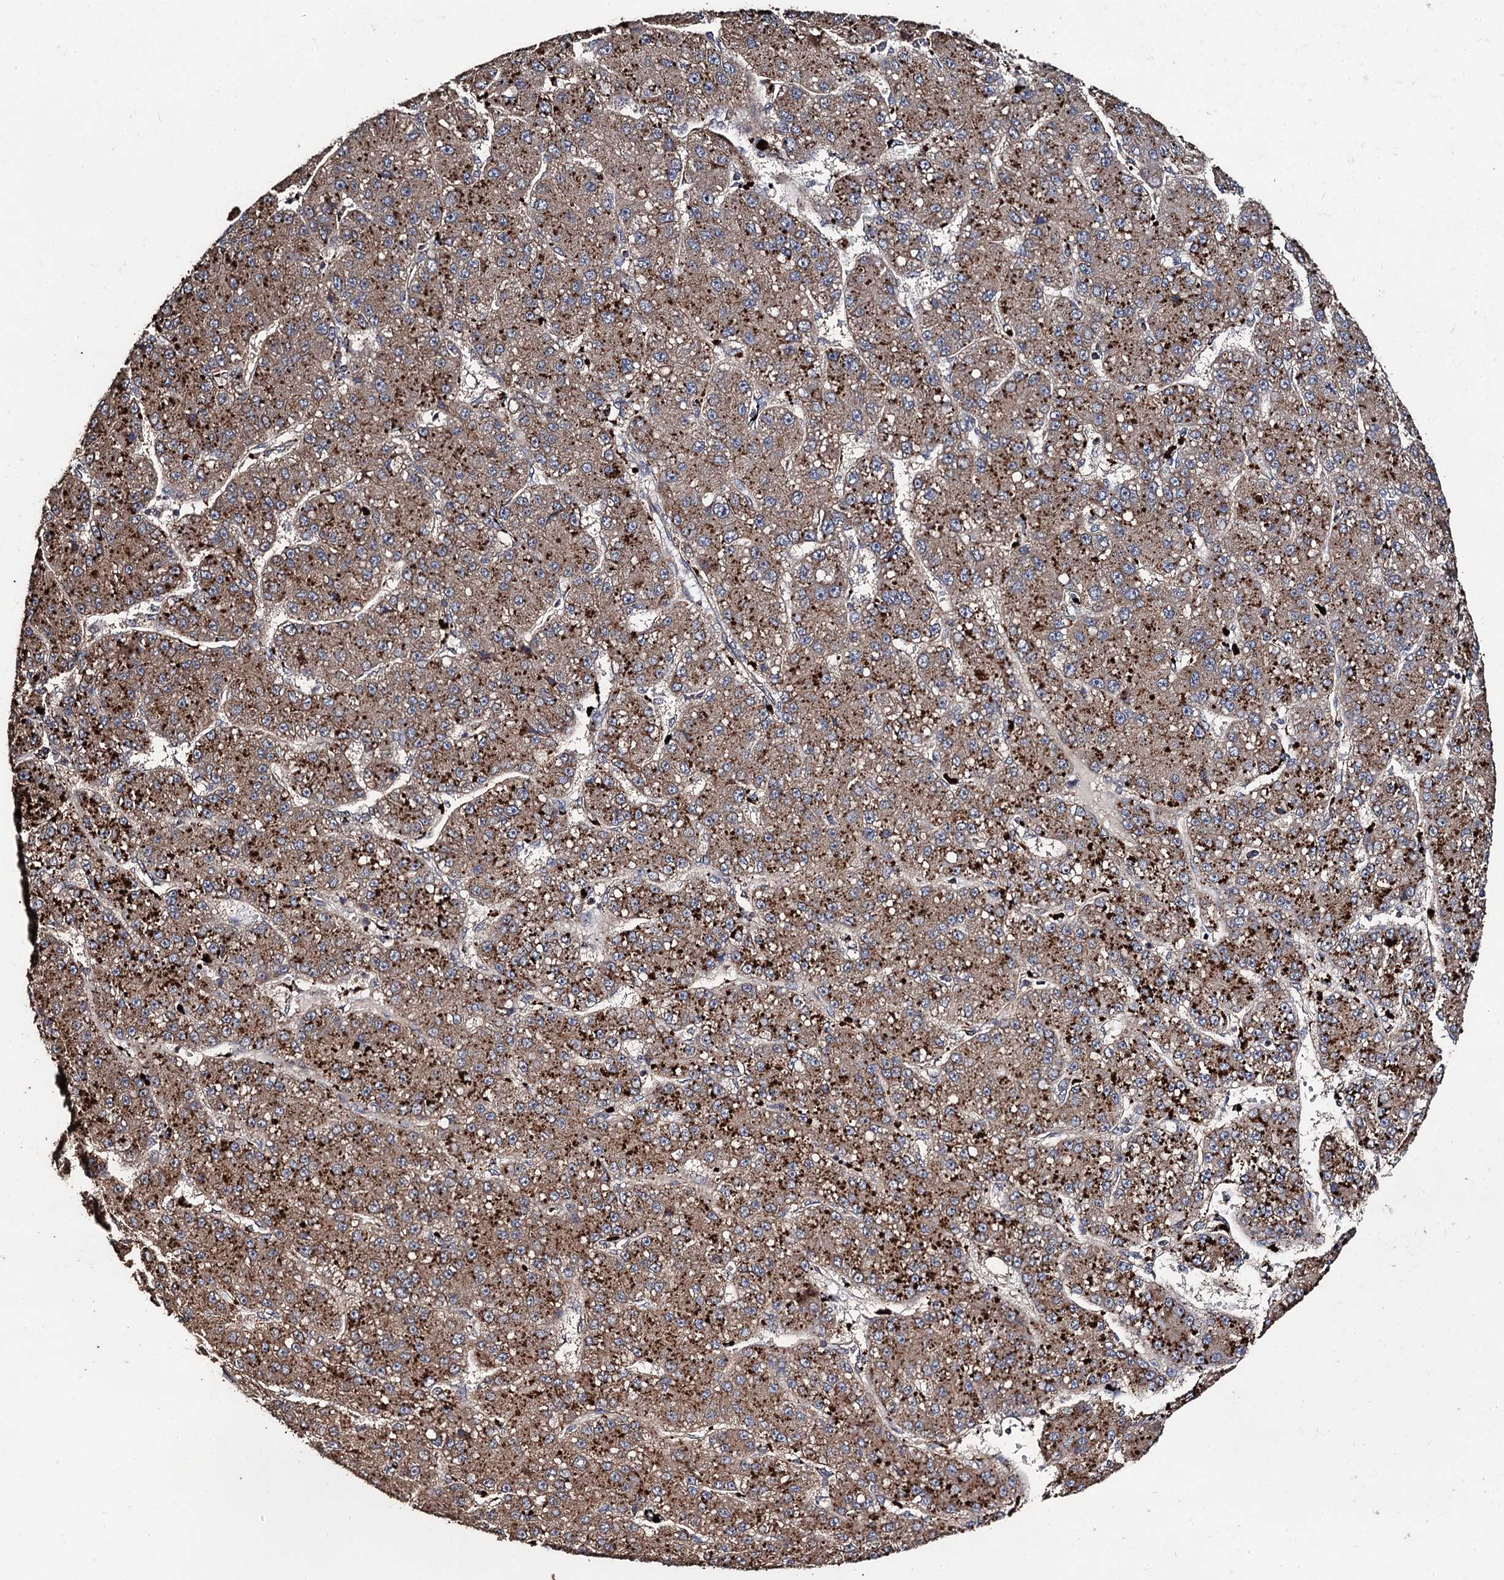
{"staining": {"intensity": "moderate", "quantity": ">75%", "location": "cytoplasmic/membranous"}, "tissue": "liver cancer", "cell_type": "Tumor cells", "image_type": "cancer", "snomed": [{"axis": "morphology", "description": "Carcinoma, Hepatocellular, NOS"}, {"axis": "topography", "description": "Liver"}], "caption": "This is an image of immunohistochemistry (IHC) staining of liver cancer (hepatocellular carcinoma), which shows moderate positivity in the cytoplasmic/membranous of tumor cells.", "gene": "PPTC7", "patient": {"sex": "male", "age": 67}}